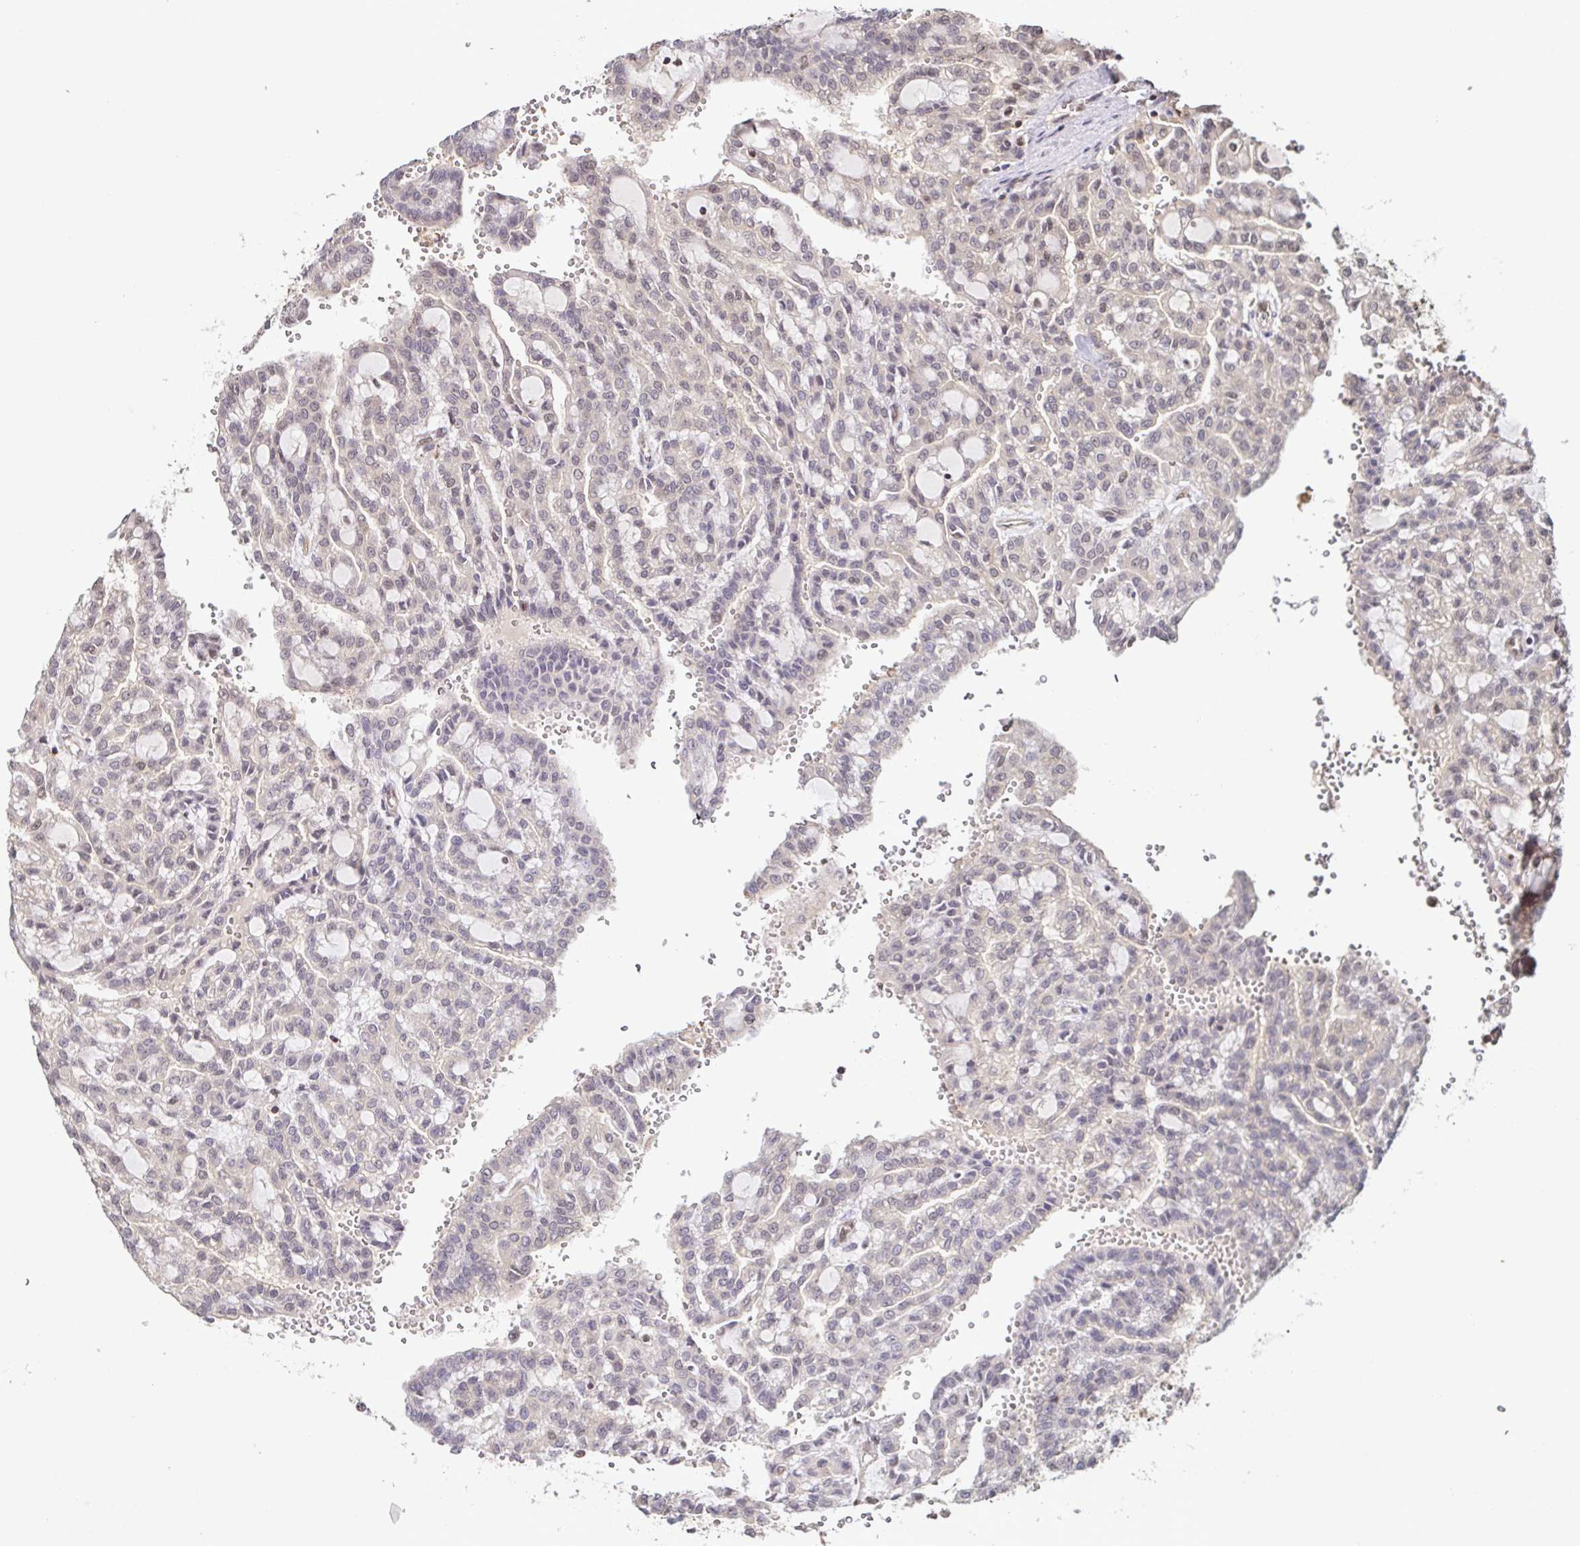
{"staining": {"intensity": "negative", "quantity": "none", "location": "none"}, "tissue": "renal cancer", "cell_type": "Tumor cells", "image_type": "cancer", "snomed": [{"axis": "morphology", "description": "Adenocarcinoma, NOS"}, {"axis": "topography", "description": "Kidney"}], "caption": "This is a micrograph of IHC staining of renal cancer (adenocarcinoma), which shows no staining in tumor cells.", "gene": "PSMB9", "patient": {"sex": "male", "age": 63}}